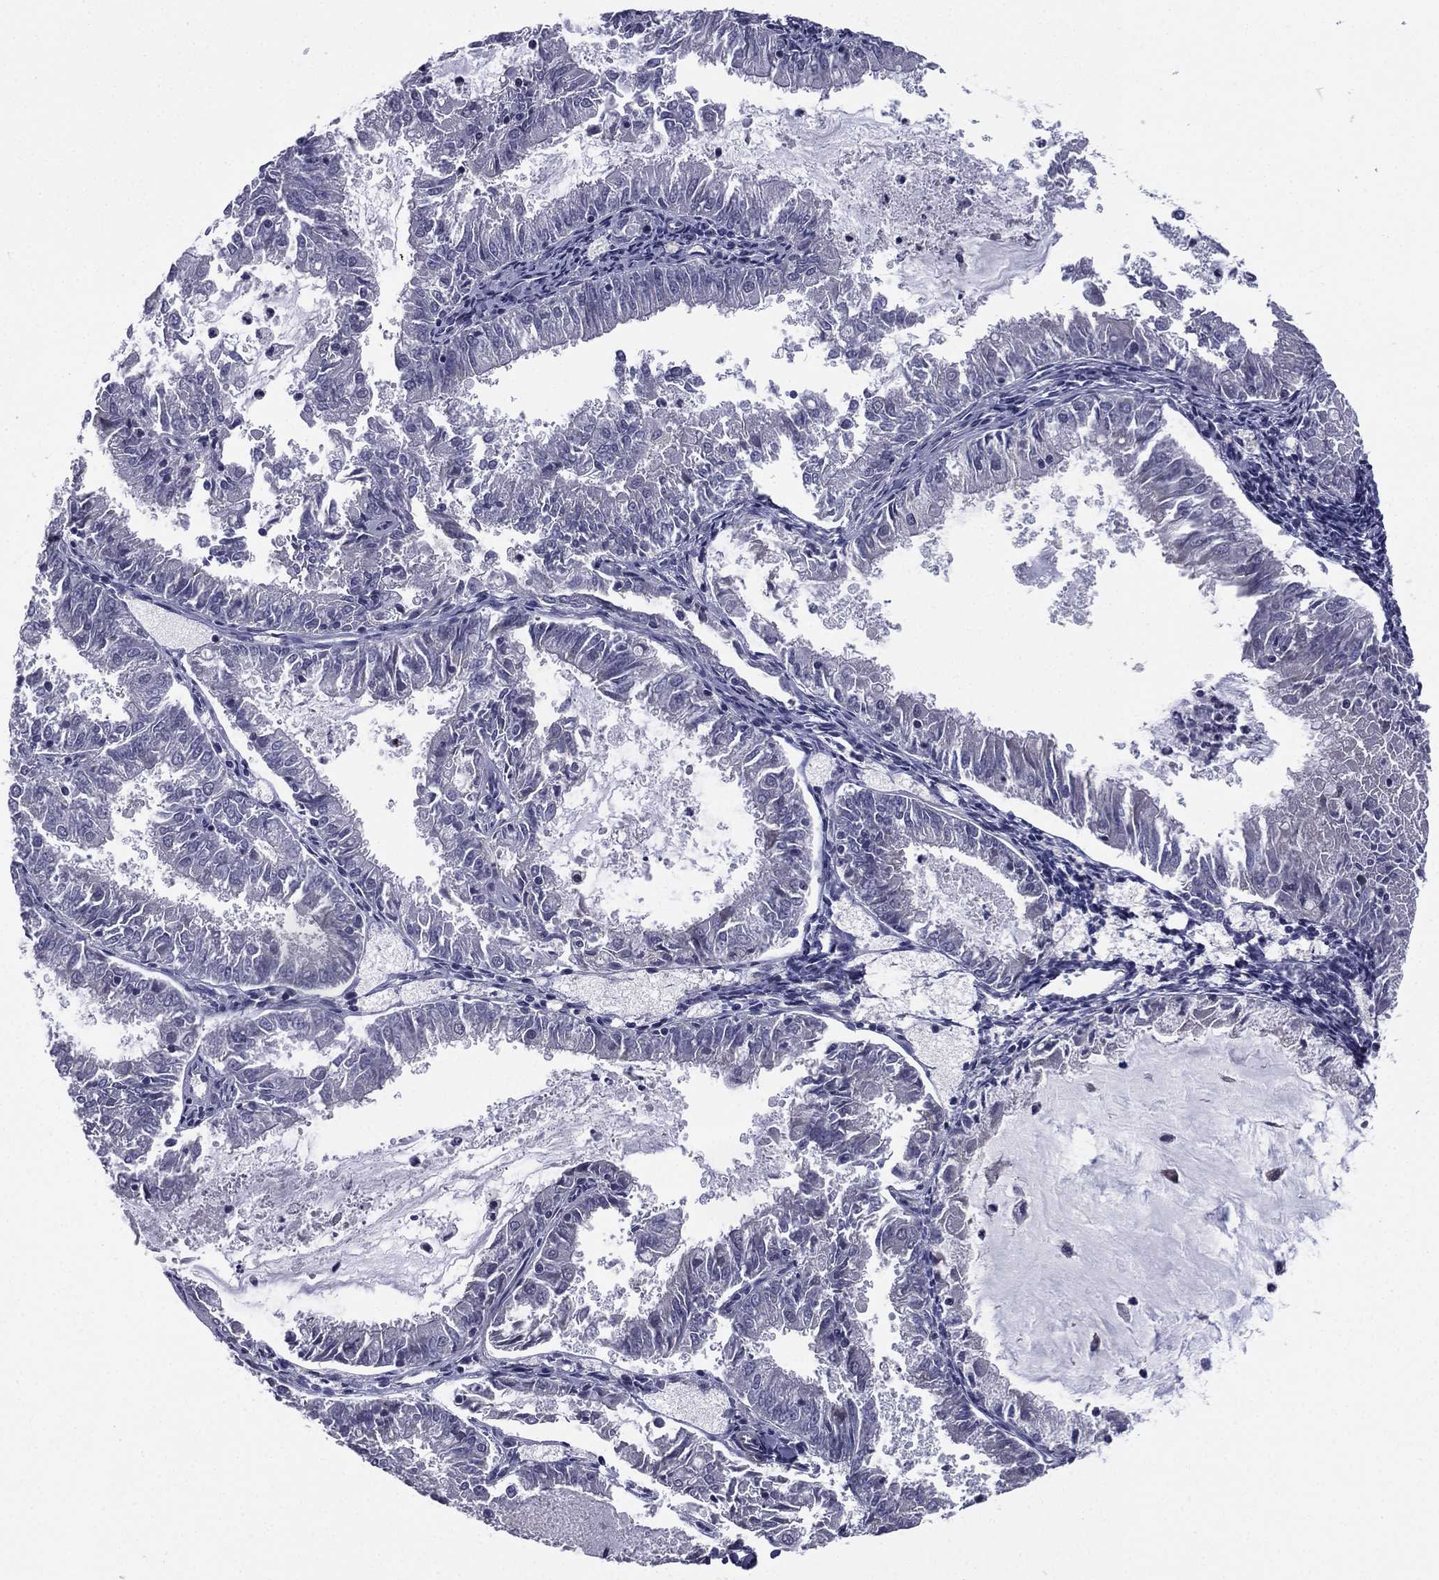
{"staining": {"intensity": "negative", "quantity": "none", "location": "none"}, "tissue": "endometrial cancer", "cell_type": "Tumor cells", "image_type": "cancer", "snomed": [{"axis": "morphology", "description": "Adenocarcinoma, NOS"}, {"axis": "topography", "description": "Endometrium"}], "caption": "Immunohistochemical staining of endometrial adenocarcinoma shows no significant positivity in tumor cells.", "gene": "ACTRT2", "patient": {"sex": "female", "age": 57}}